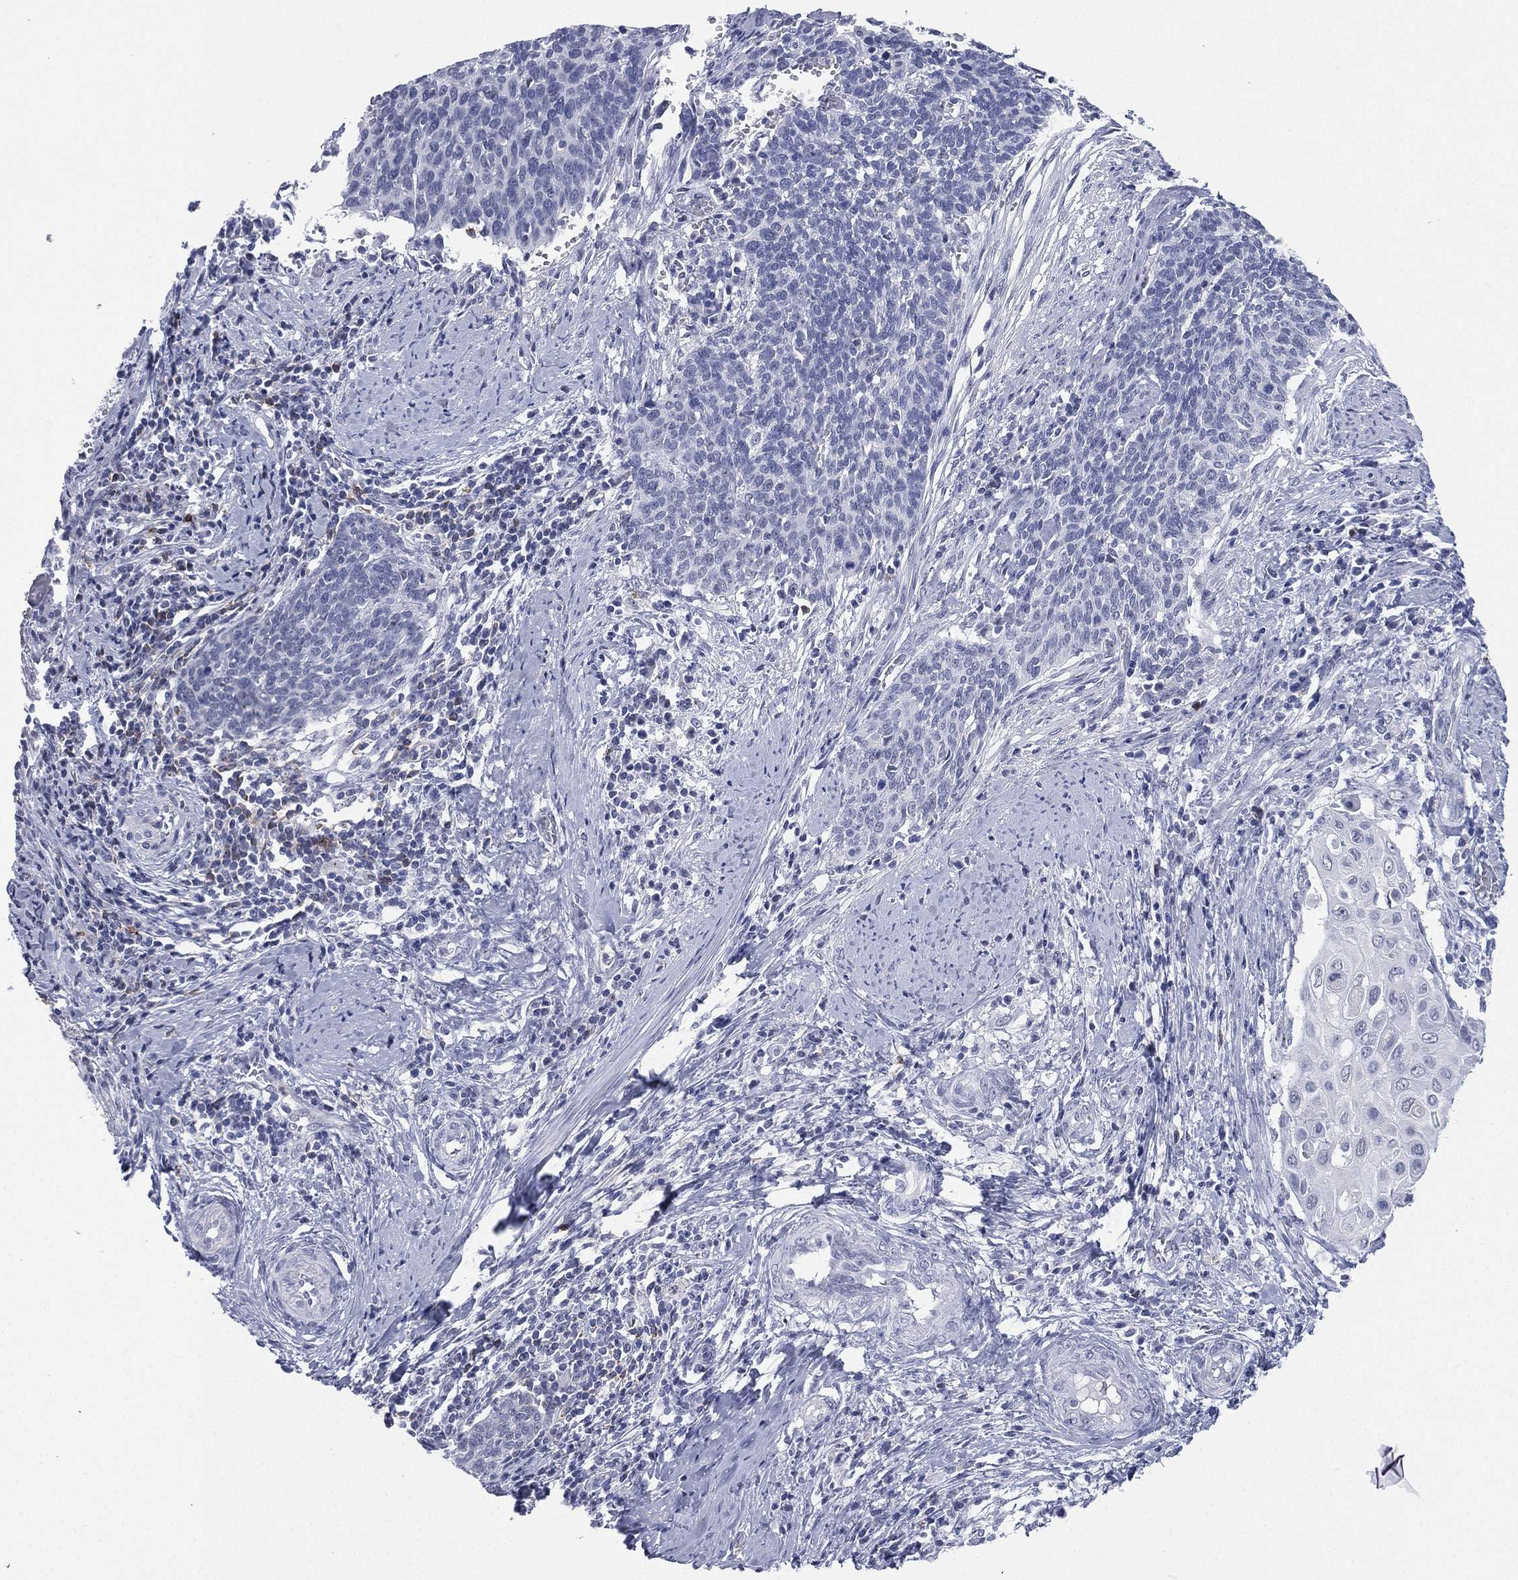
{"staining": {"intensity": "negative", "quantity": "none", "location": "none"}, "tissue": "cervical cancer", "cell_type": "Tumor cells", "image_type": "cancer", "snomed": [{"axis": "morphology", "description": "Squamous cell carcinoma, NOS"}, {"axis": "topography", "description": "Cervix"}], "caption": "Immunohistochemical staining of squamous cell carcinoma (cervical) reveals no significant positivity in tumor cells.", "gene": "CD22", "patient": {"sex": "female", "age": 39}}